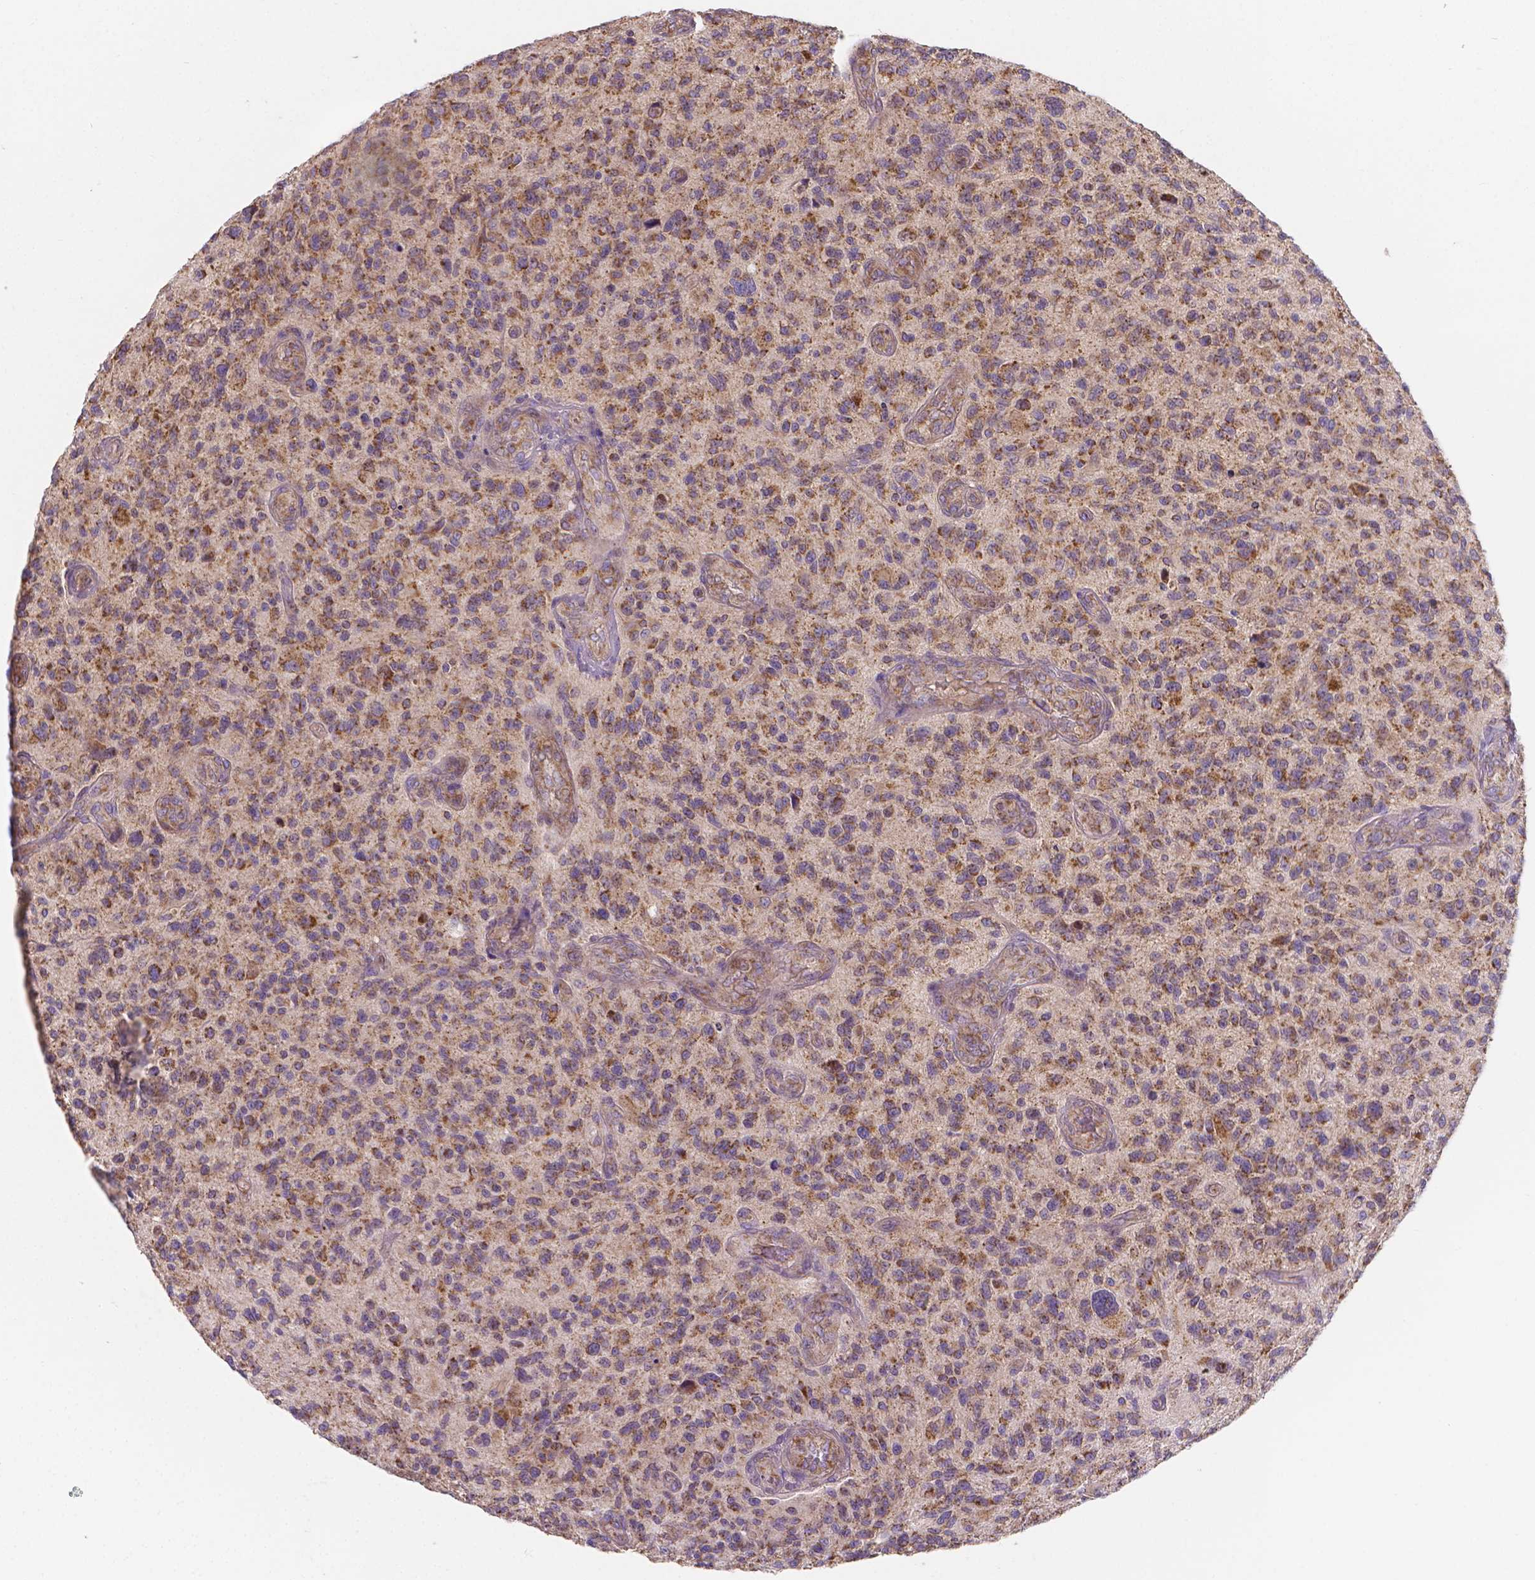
{"staining": {"intensity": "moderate", "quantity": ">75%", "location": "cytoplasmic/membranous"}, "tissue": "glioma", "cell_type": "Tumor cells", "image_type": "cancer", "snomed": [{"axis": "morphology", "description": "Glioma, malignant, High grade"}, {"axis": "topography", "description": "Brain"}], "caption": "Malignant glioma (high-grade) tissue exhibits moderate cytoplasmic/membranous expression in about >75% of tumor cells The protein of interest is shown in brown color, while the nuclei are stained blue.", "gene": "SNCAIP", "patient": {"sex": "male", "age": 47}}